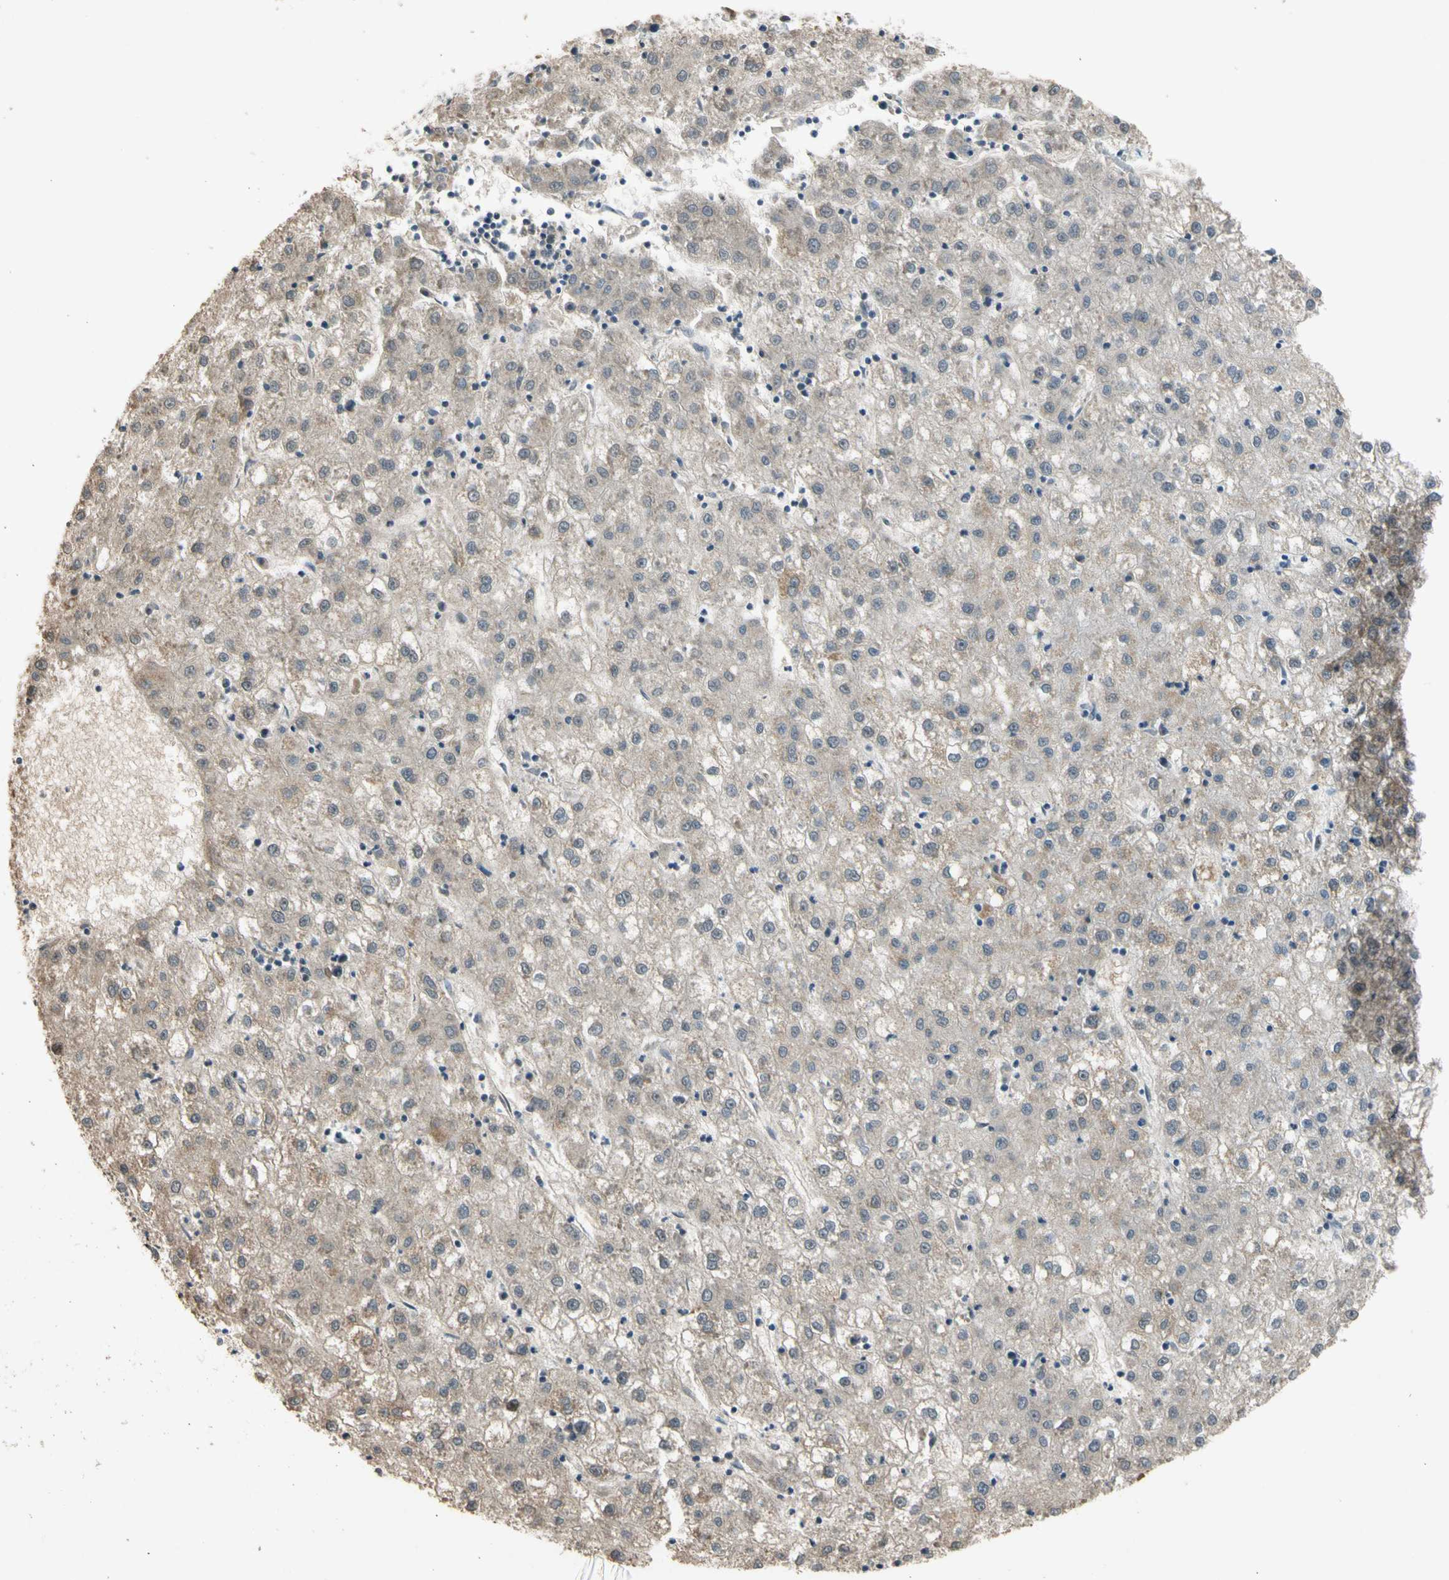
{"staining": {"intensity": "weak", "quantity": ">75%", "location": "cytoplasmic/membranous"}, "tissue": "liver cancer", "cell_type": "Tumor cells", "image_type": "cancer", "snomed": [{"axis": "morphology", "description": "Carcinoma, Hepatocellular, NOS"}, {"axis": "topography", "description": "Liver"}], "caption": "DAB immunohistochemical staining of liver cancer (hepatocellular carcinoma) demonstrates weak cytoplasmic/membranous protein staining in approximately >75% of tumor cells. (Stains: DAB in brown, nuclei in blue, Microscopy: brightfield microscopy at high magnification).", "gene": "ZNF184", "patient": {"sex": "male", "age": 72}}